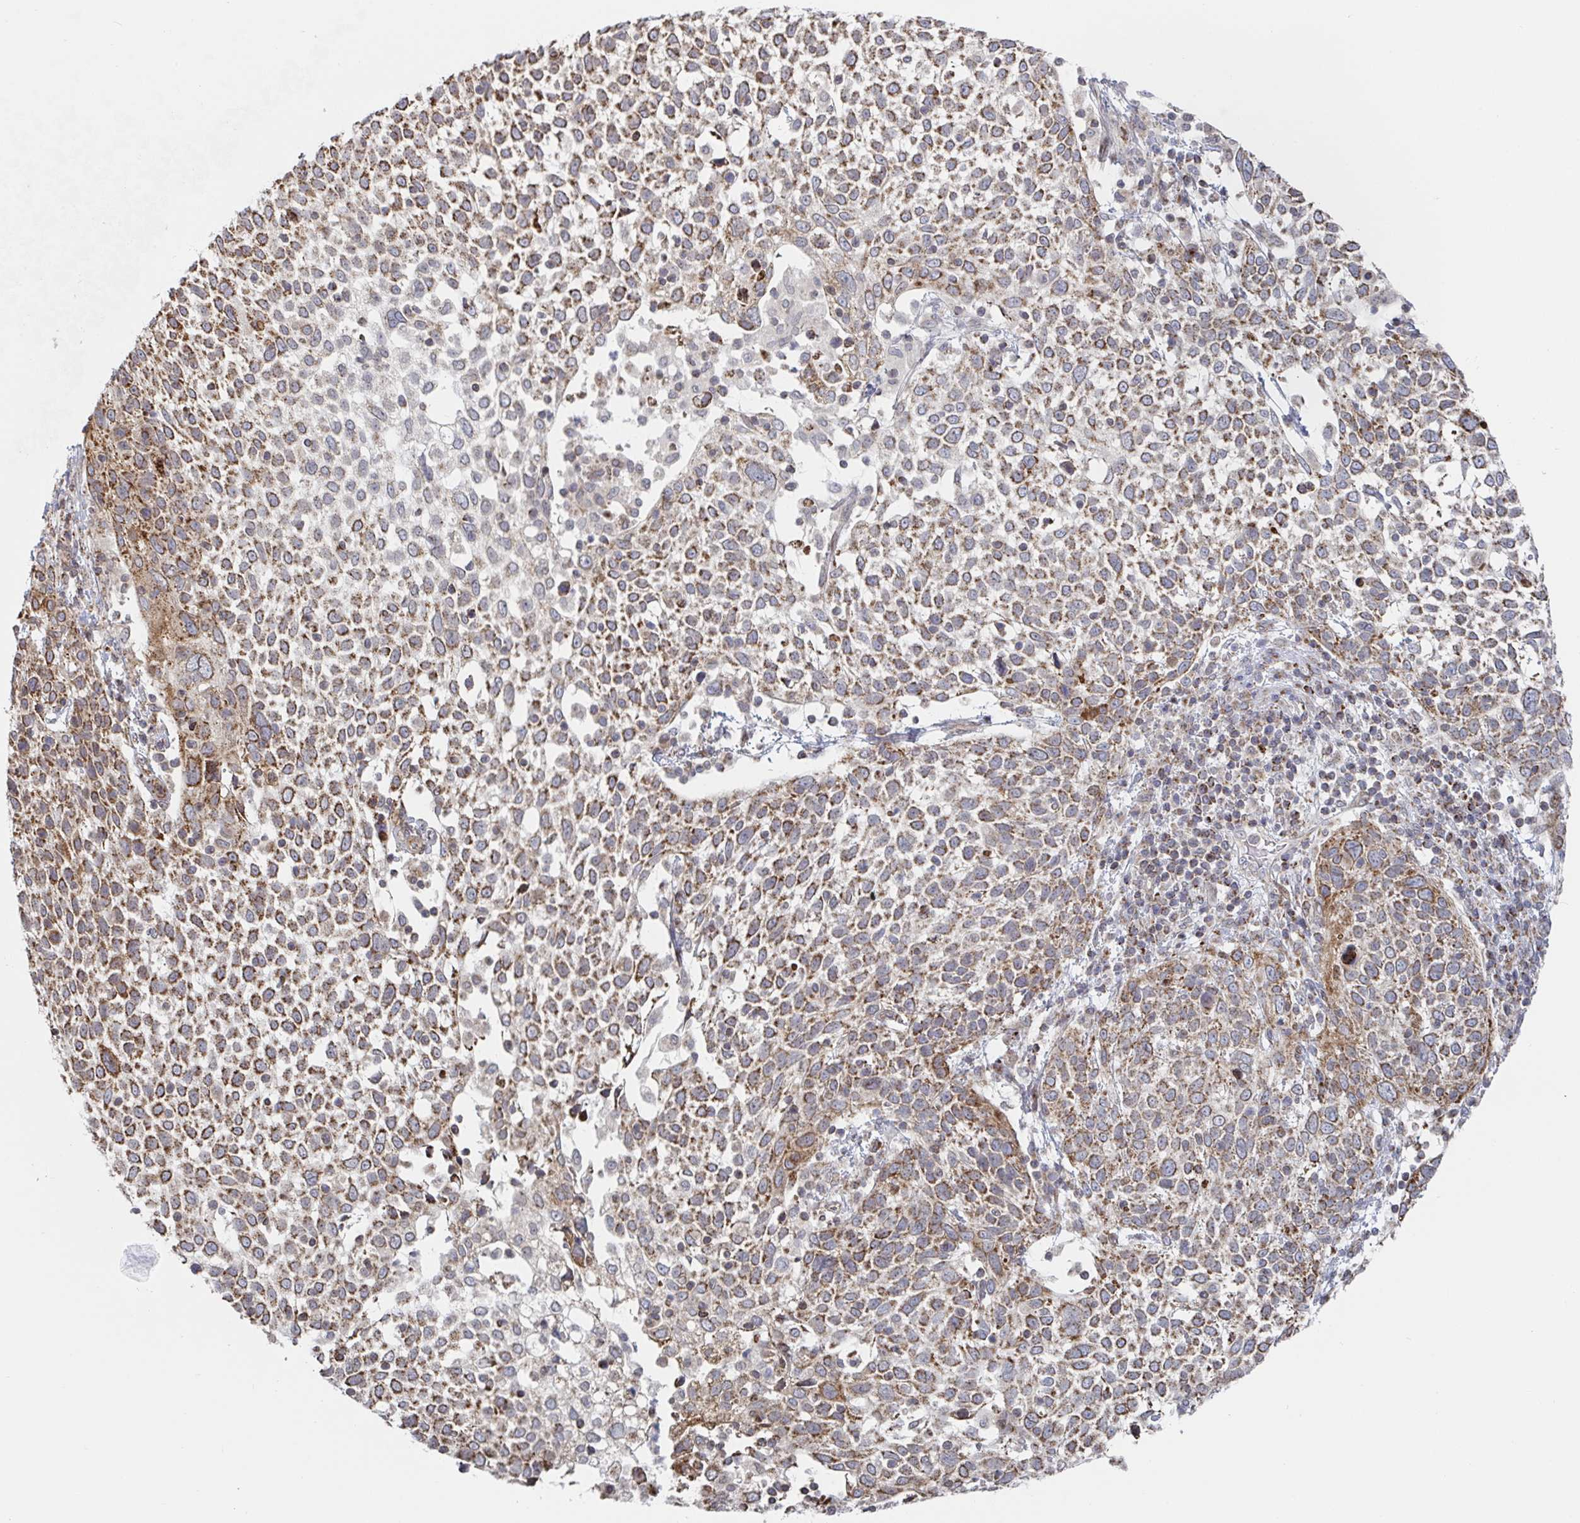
{"staining": {"intensity": "moderate", "quantity": ">75%", "location": "cytoplasmic/membranous"}, "tissue": "cervical cancer", "cell_type": "Tumor cells", "image_type": "cancer", "snomed": [{"axis": "morphology", "description": "Squamous cell carcinoma, NOS"}, {"axis": "topography", "description": "Cervix"}], "caption": "Human squamous cell carcinoma (cervical) stained with a protein marker reveals moderate staining in tumor cells.", "gene": "STARD8", "patient": {"sex": "female", "age": 61}}